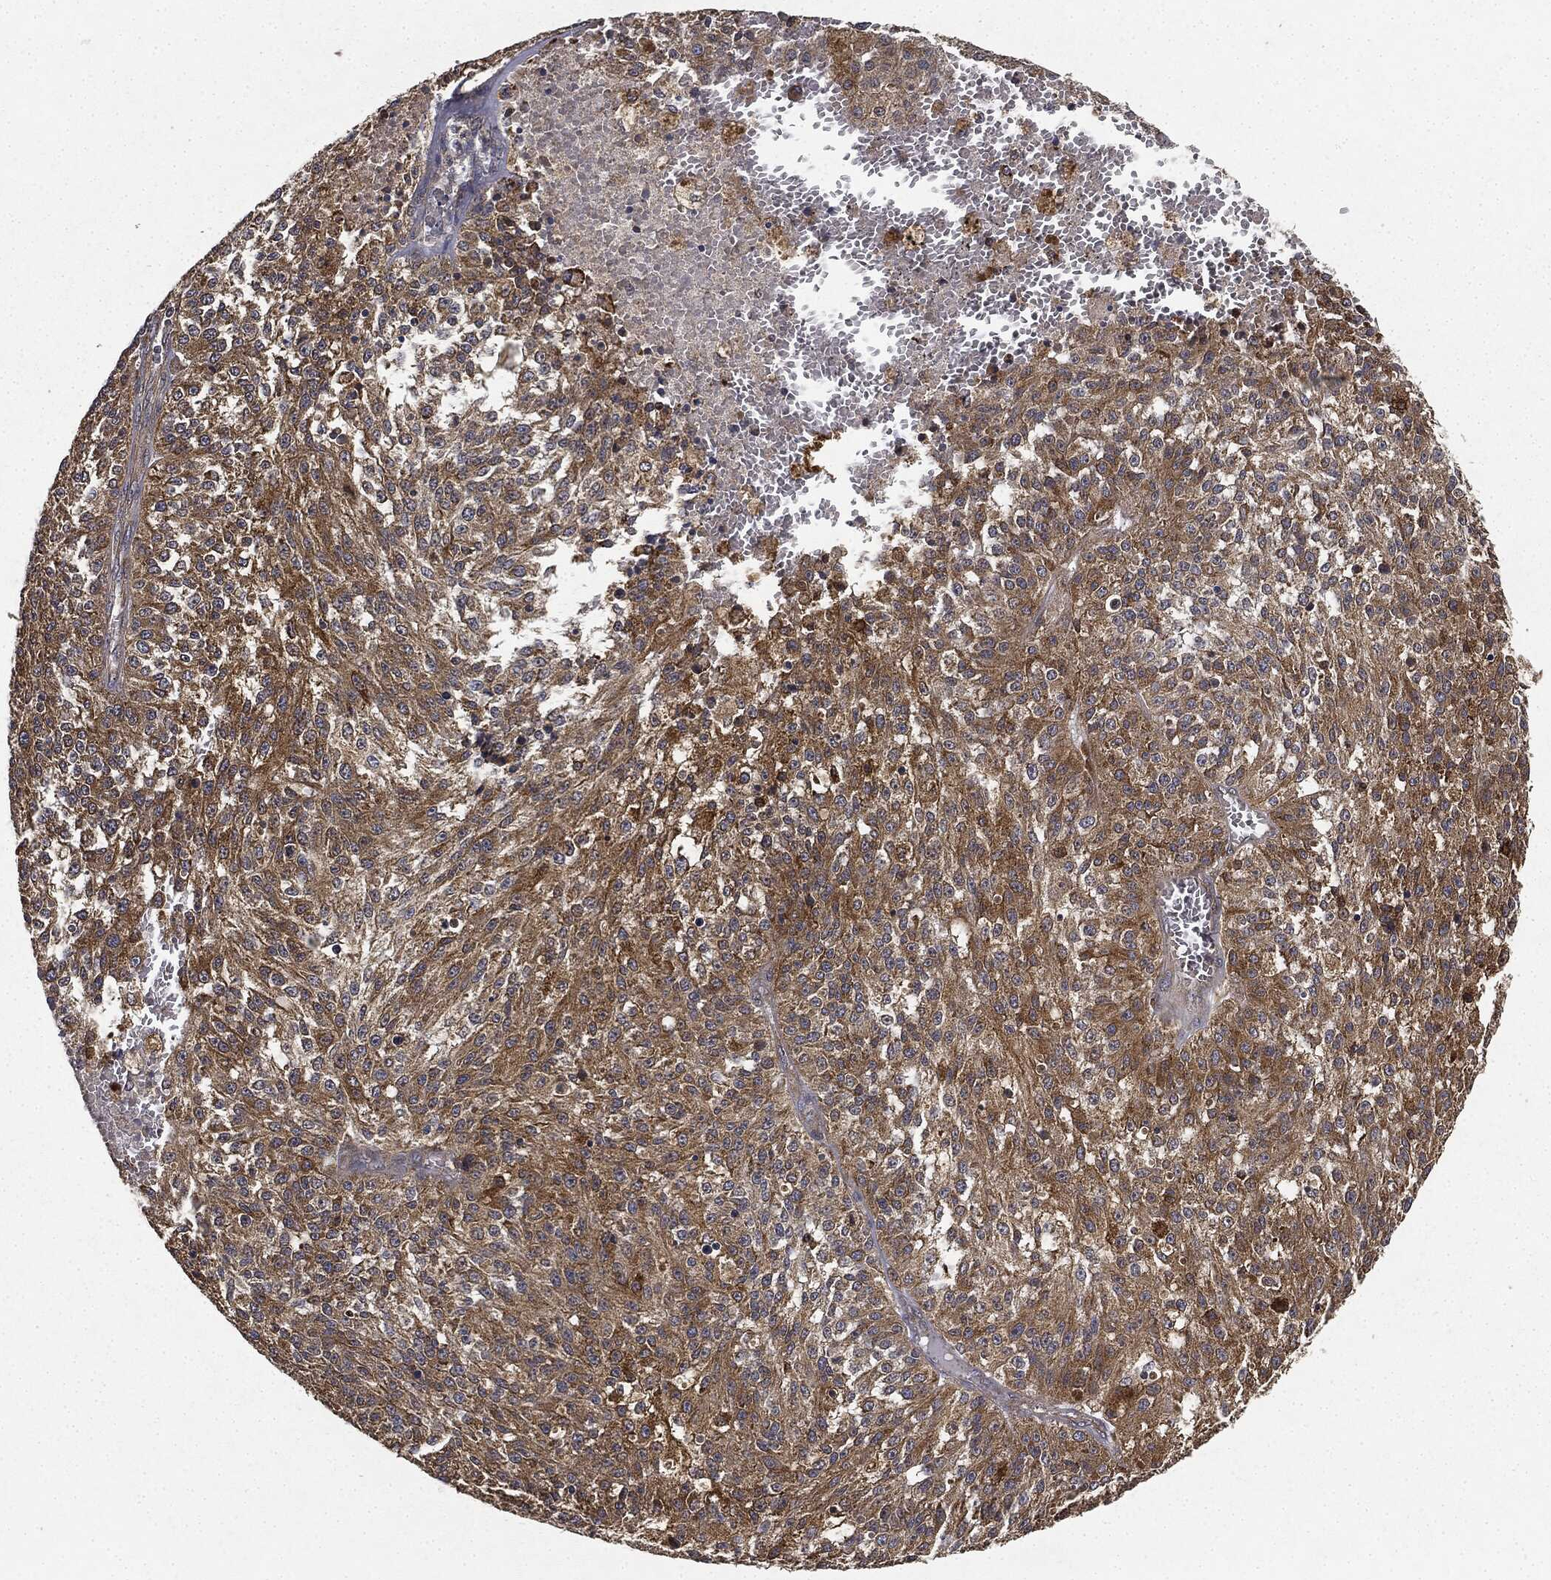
{"staining": {"intensity": "moderate", "quantity": ">75%", "location": "cytoplasmic/membranous"}, "tissue": "melanoma", "cell_type": "Tumor cells", "image_type": "cancer", "snomed": [{"axis": "morphology", "description": "Malignant melanoma, Metastatic site"}, {"axis": "topography", "description": "Lymph node"}], "caption": "DAB (3,3'-diaminobenzidine) immunohistochemical staining of human malignant melanoma (metastatic site) exhibits moderate cytoplasmic/membranous protein staining in about >75% of tumor cells.", "gene": "MIER2", "patient": {"sex": "female", "age": 64}}